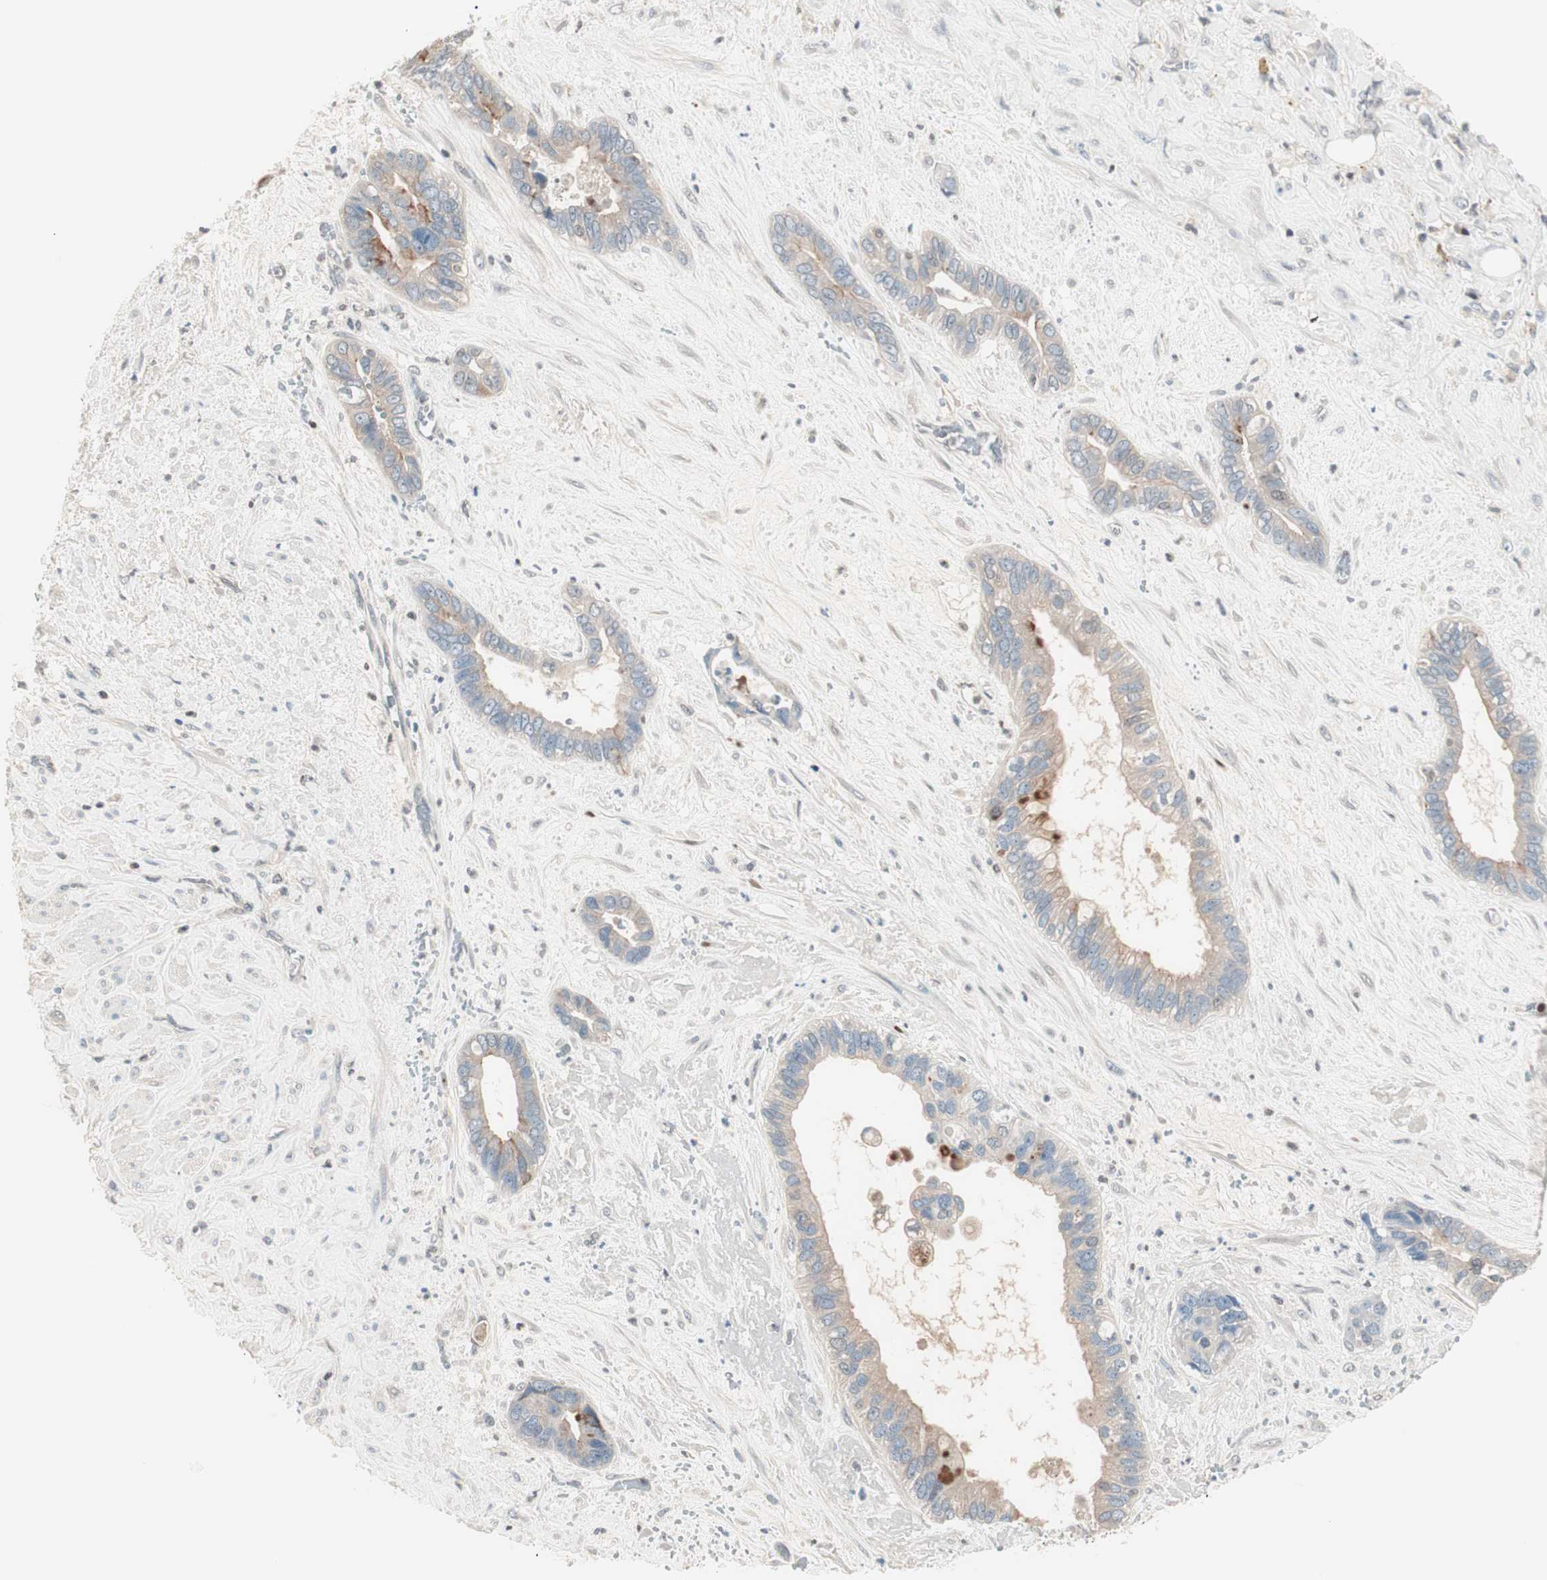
{"staining": {"intensity": "weak", "quantity": "25%-75%", "location": "cytoplasmic/membranous"}, "tissue": "liver cancer", "cell_type": "Tumor cells", "image_type": "cancer", "snomed": [{"axis": "morphology", "description": "Cholangiocarcinoma"}, {"axis": "topography", "description": "Liver"}], "caption": "A photomicrograph of human cholangiocarcinoma (liver) stained for a protein displays weak cytoplasmic/membranous brown staining in tumor cells.", "gene": "RAD54B", "patient": {"sex": "female", "age": 65}}